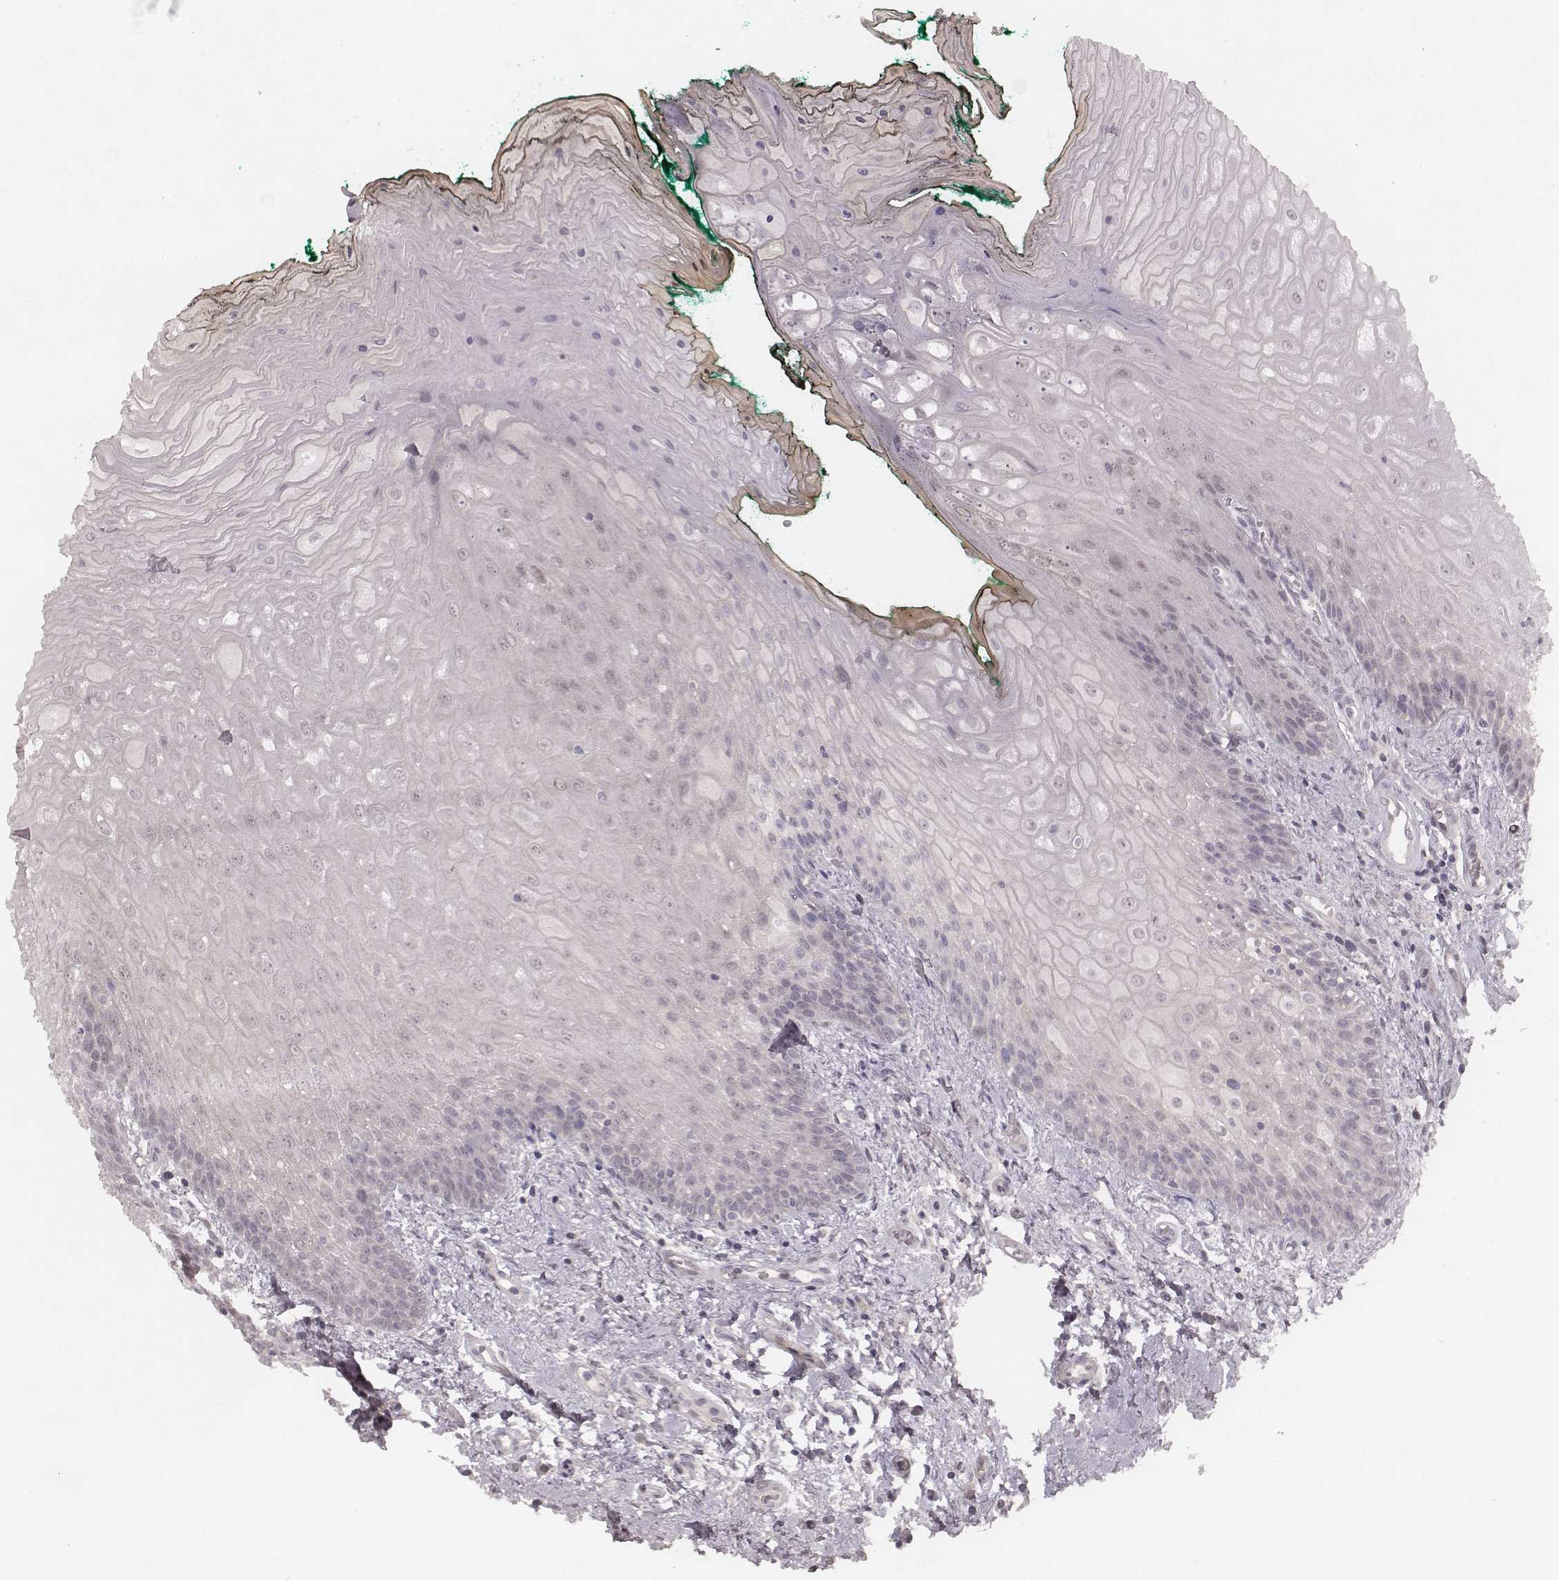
{"staining": {"intensity": "negative", "quantity": "none", "location": "none"}, "tissue": "oral mucosa", "cell_type": "Squamous epithelial cells", "image_type": "normal", "snomed": [{"axis": "morphology", "description": "Normal tissue, NOS"}, {"axis": "topography", "description": "Oral tissue"}], "caption": "This is a photomicrograph of immunohistochemistry staining of unremarkable oral mucosa, which shows no positivity in squamous epithelial cells.", "gene": "FAM13B", "patient": {"sex": "female", "age": 68}}